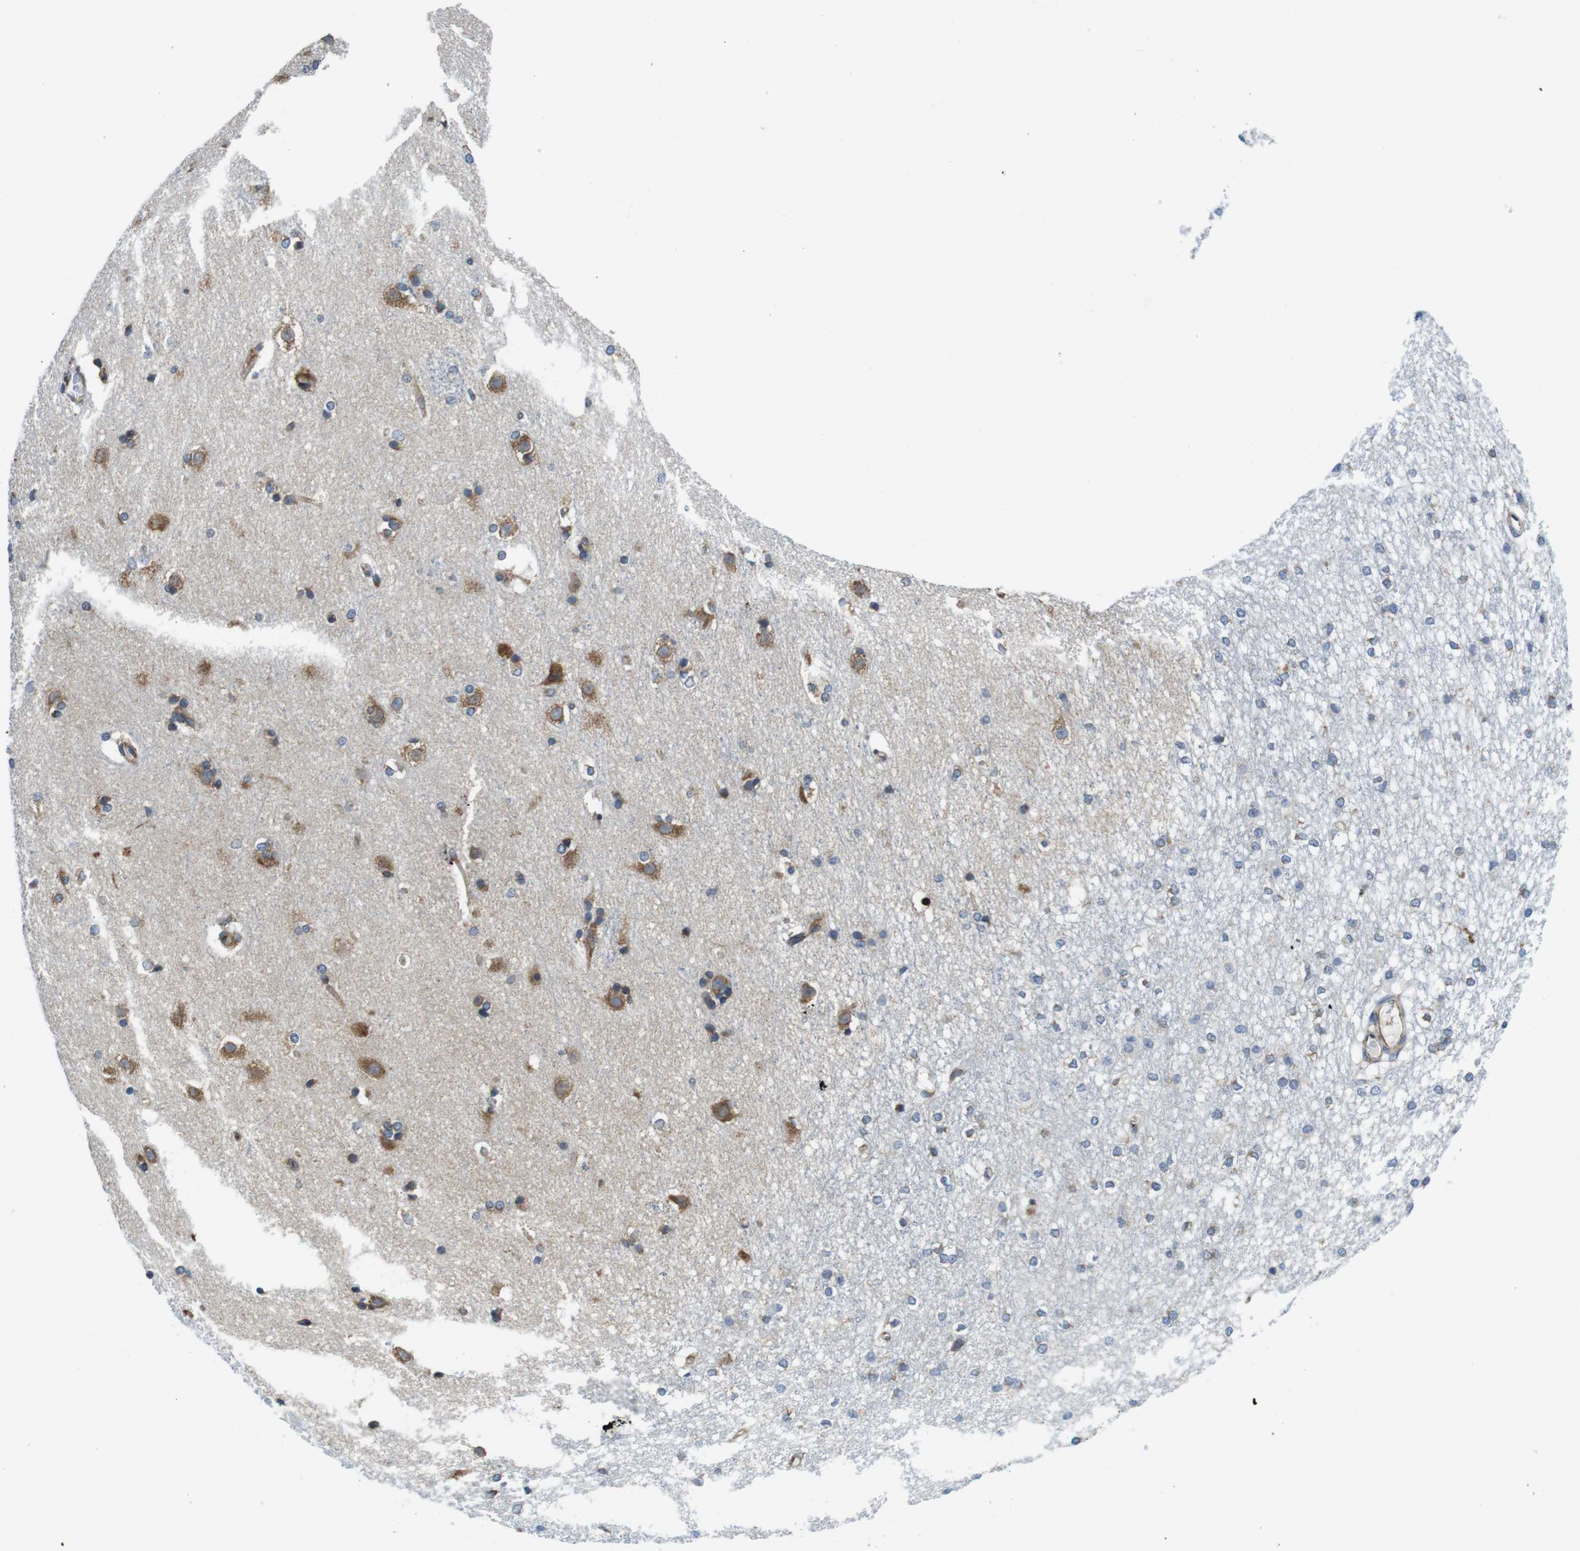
{"staining": {"intensity": "moderate", "quantity": "<25%", "location": "cytoplasmic/membranous"}, "tissue": "caudate", "cell_type": "Glial cells", "image_type": "normal", "snomed": [{"axis": "morphology", "description": "Normal tissue, NOS"}, {"axis": "topography", "description": "Lateral ventricle wall"}], "caption": "An image of caudate stained for a protein demonstrates moderate cytoplasmic/membranous brown staining in glial cells.", "gene": "UGGT1", "patient": {"sex": "female", "age": 19}}